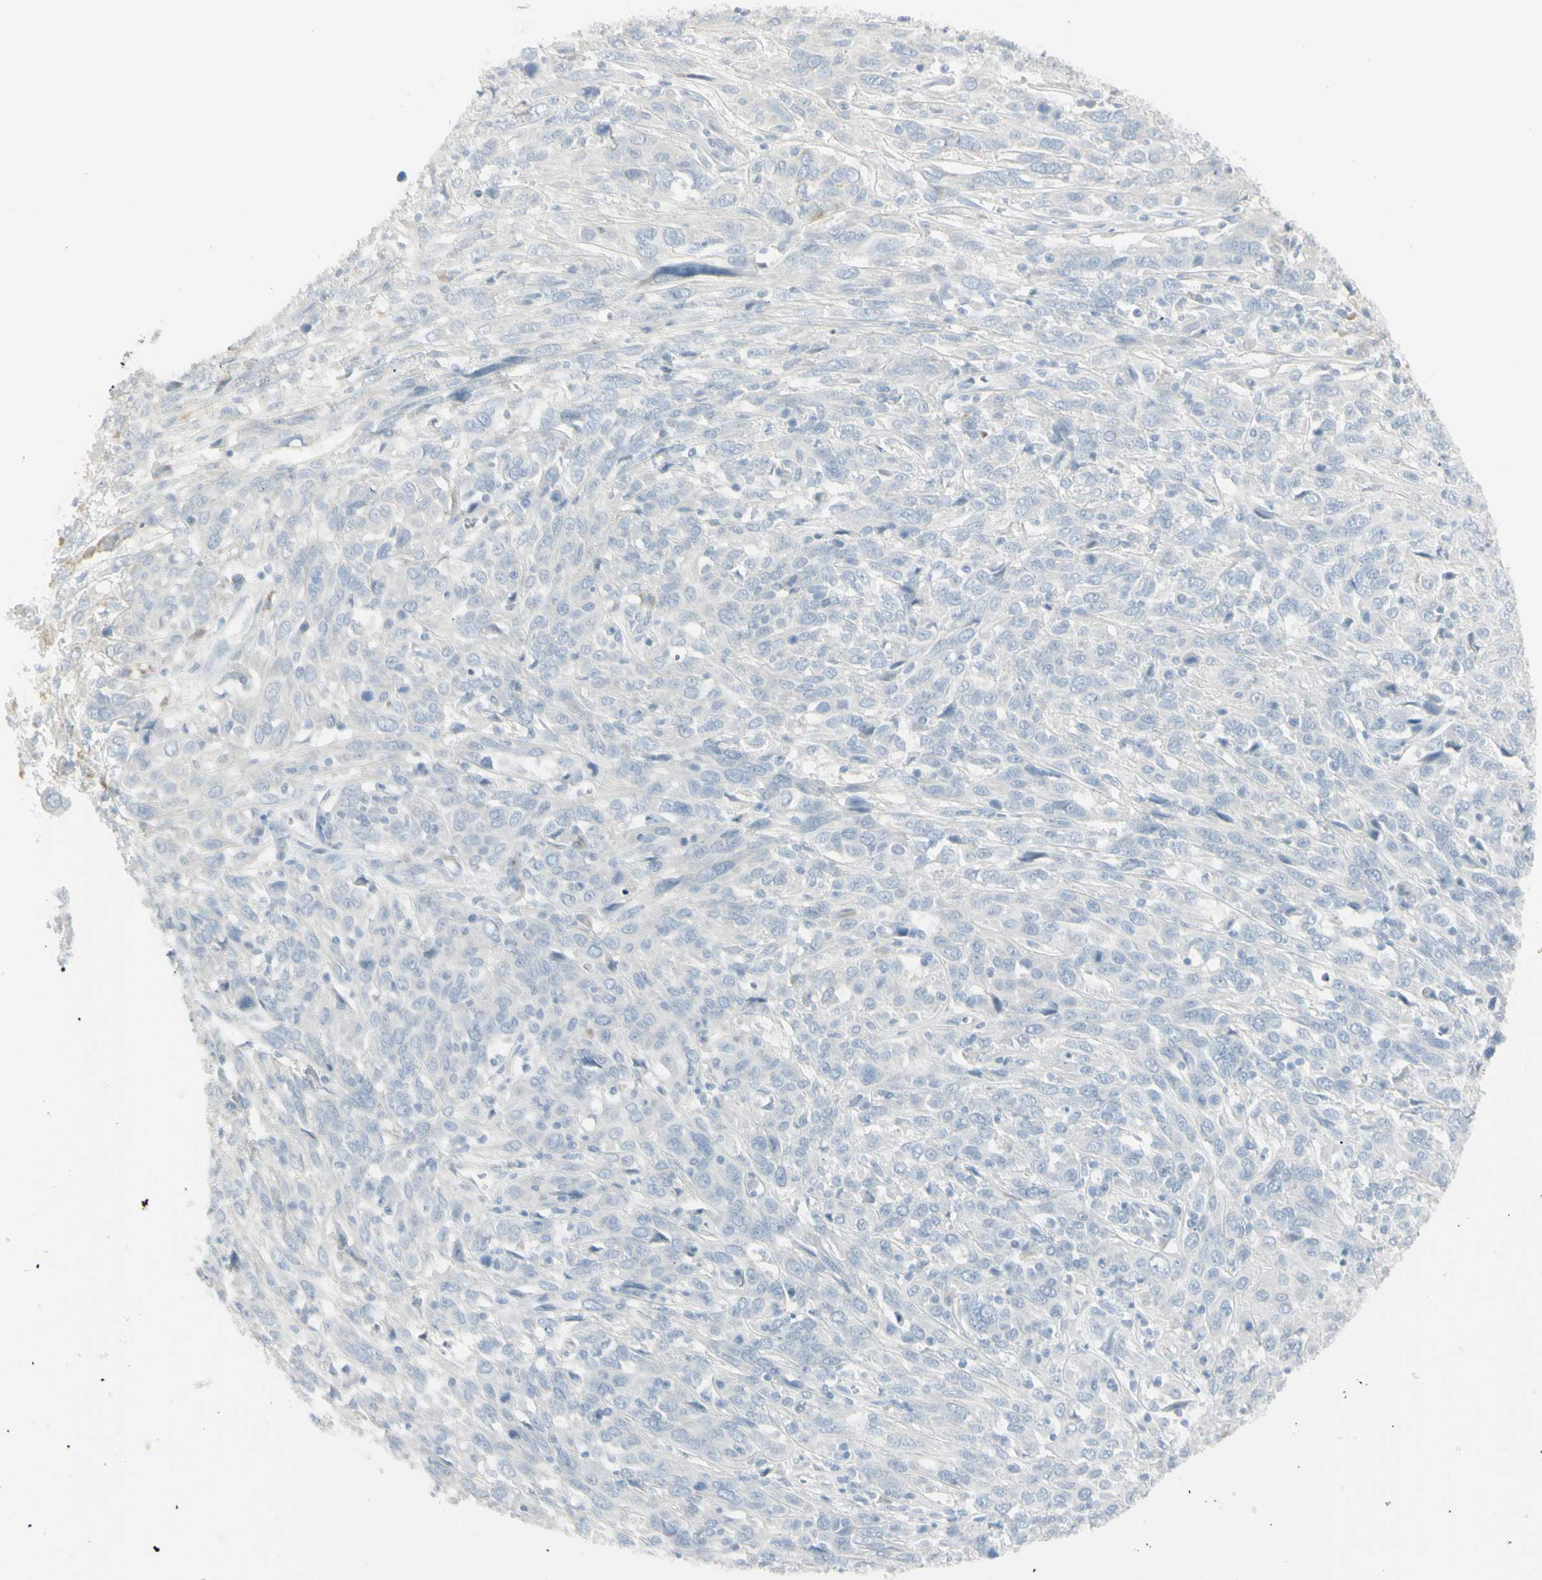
{"staining": {"intensity": "negative", "quantity": "none", "location": "none"}, "tissue": "cervical cancer", "cell_type": "Tumor cells", "image_type": "cancer", "snomed": [{"axis": "morphology", "description": "Squamous cell carcinoma, NOS"}, {"axis": "topography", "description": "Cervix"}], "caption": "The photomicrograph exhibits no significant positivity in tumor cells of cervical cancer.", "gene": "PIP", "patient": {"sex": "female", "age": 46}}